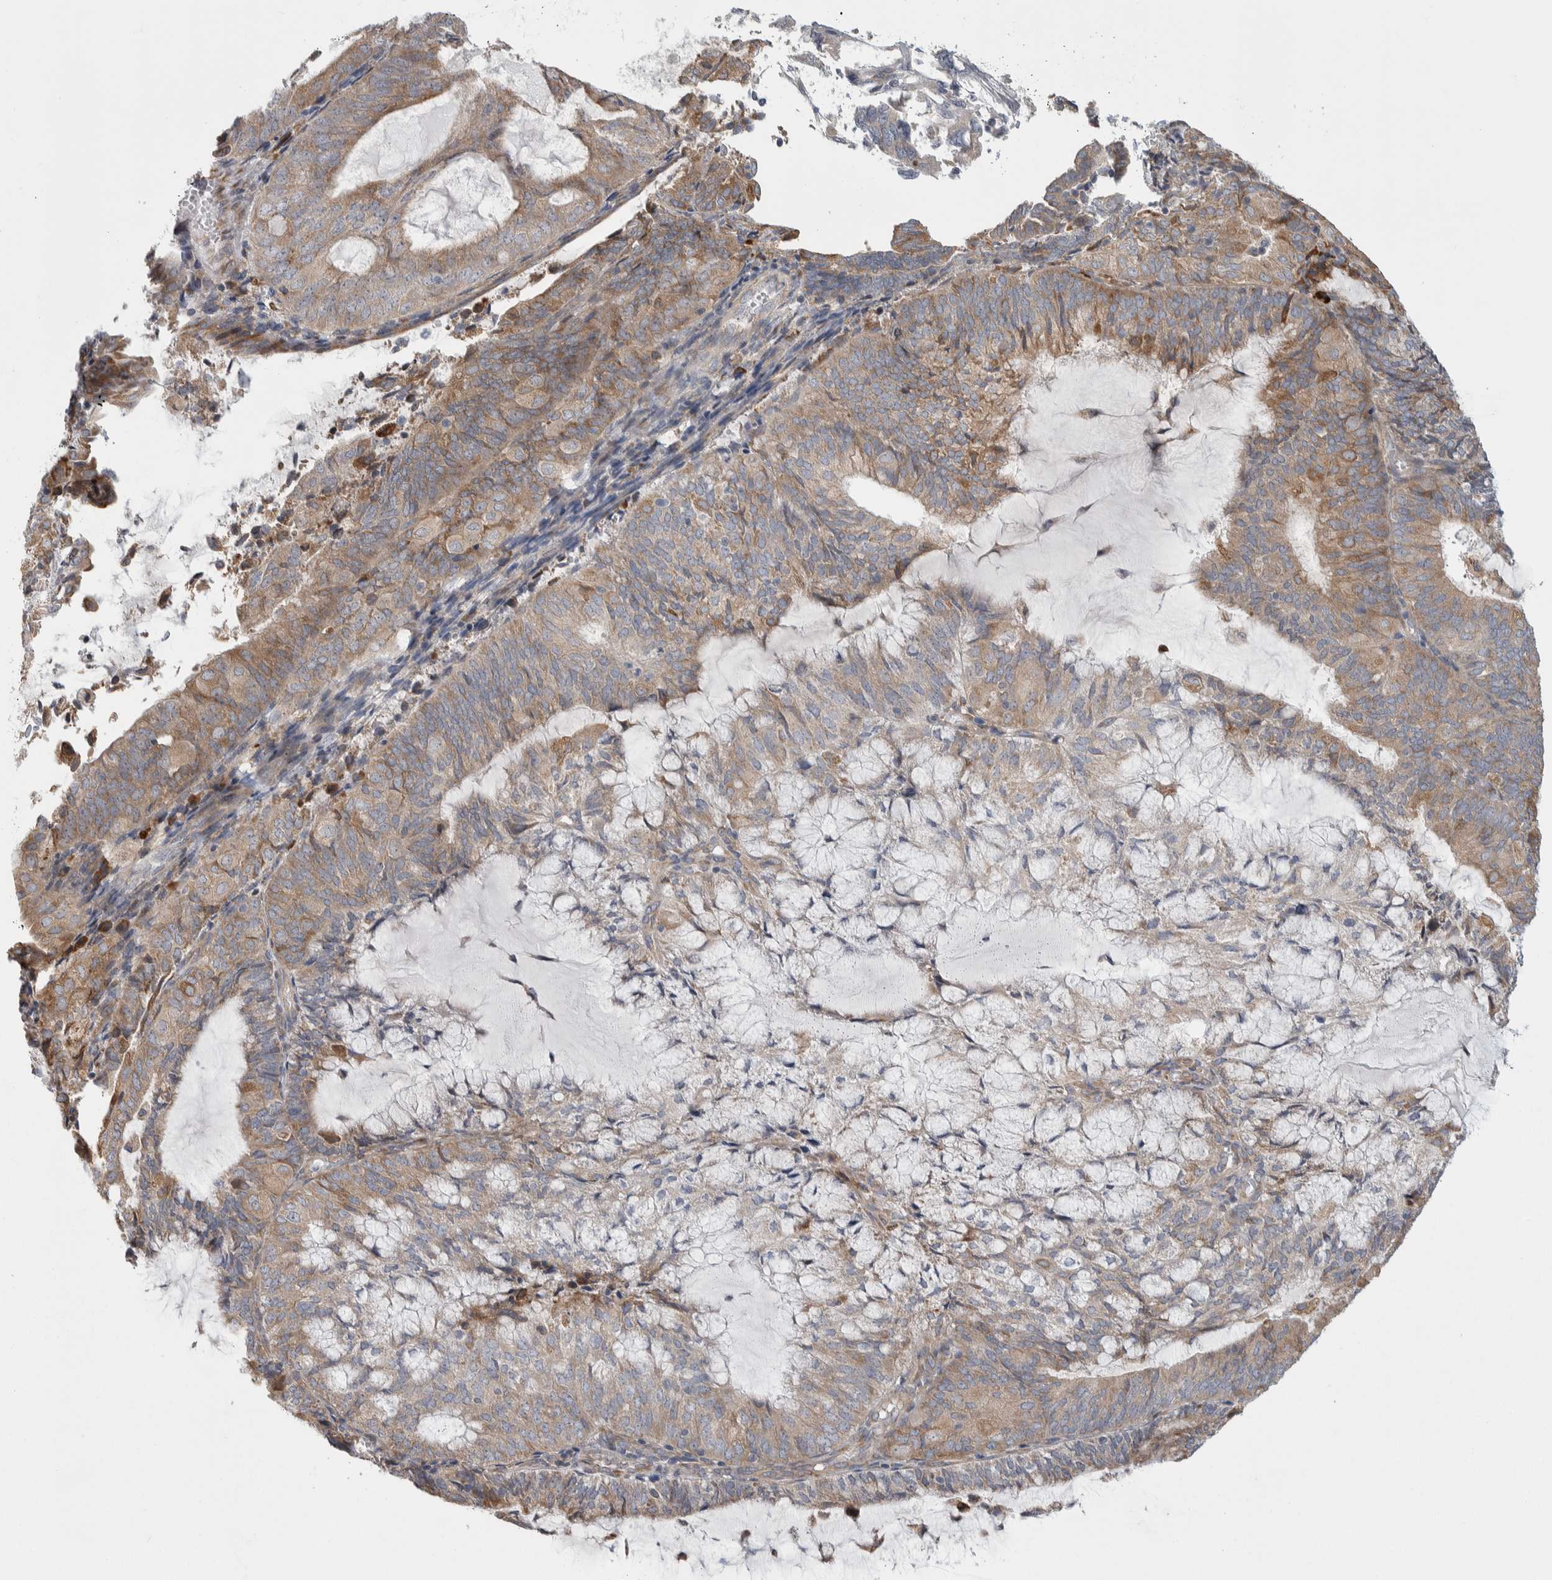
{"staining": {"intensity": "weak", "quantity": ">75%", "location": "cytoplasmic/membranous"}, "tissue": "endometrial cancer", "cell_type": "Tumor cells", "image_type": "cancer", "snomed": [{"axis": "morphology", "description": "Adenocarcinoma, NOS"}, {"axis": "topography", "description": "Endometrium"}], "caption": "Immunohistochemical staining of adenocarcinoma (endometrial) exhibits low levels of weak cytoplasmic/membranous protein staining in about >75% of tumor cells. (IHC, brightfield microscopy, high magnification).", "gene": "IBTK", "patient": {"sex": "female", "age": 81}}